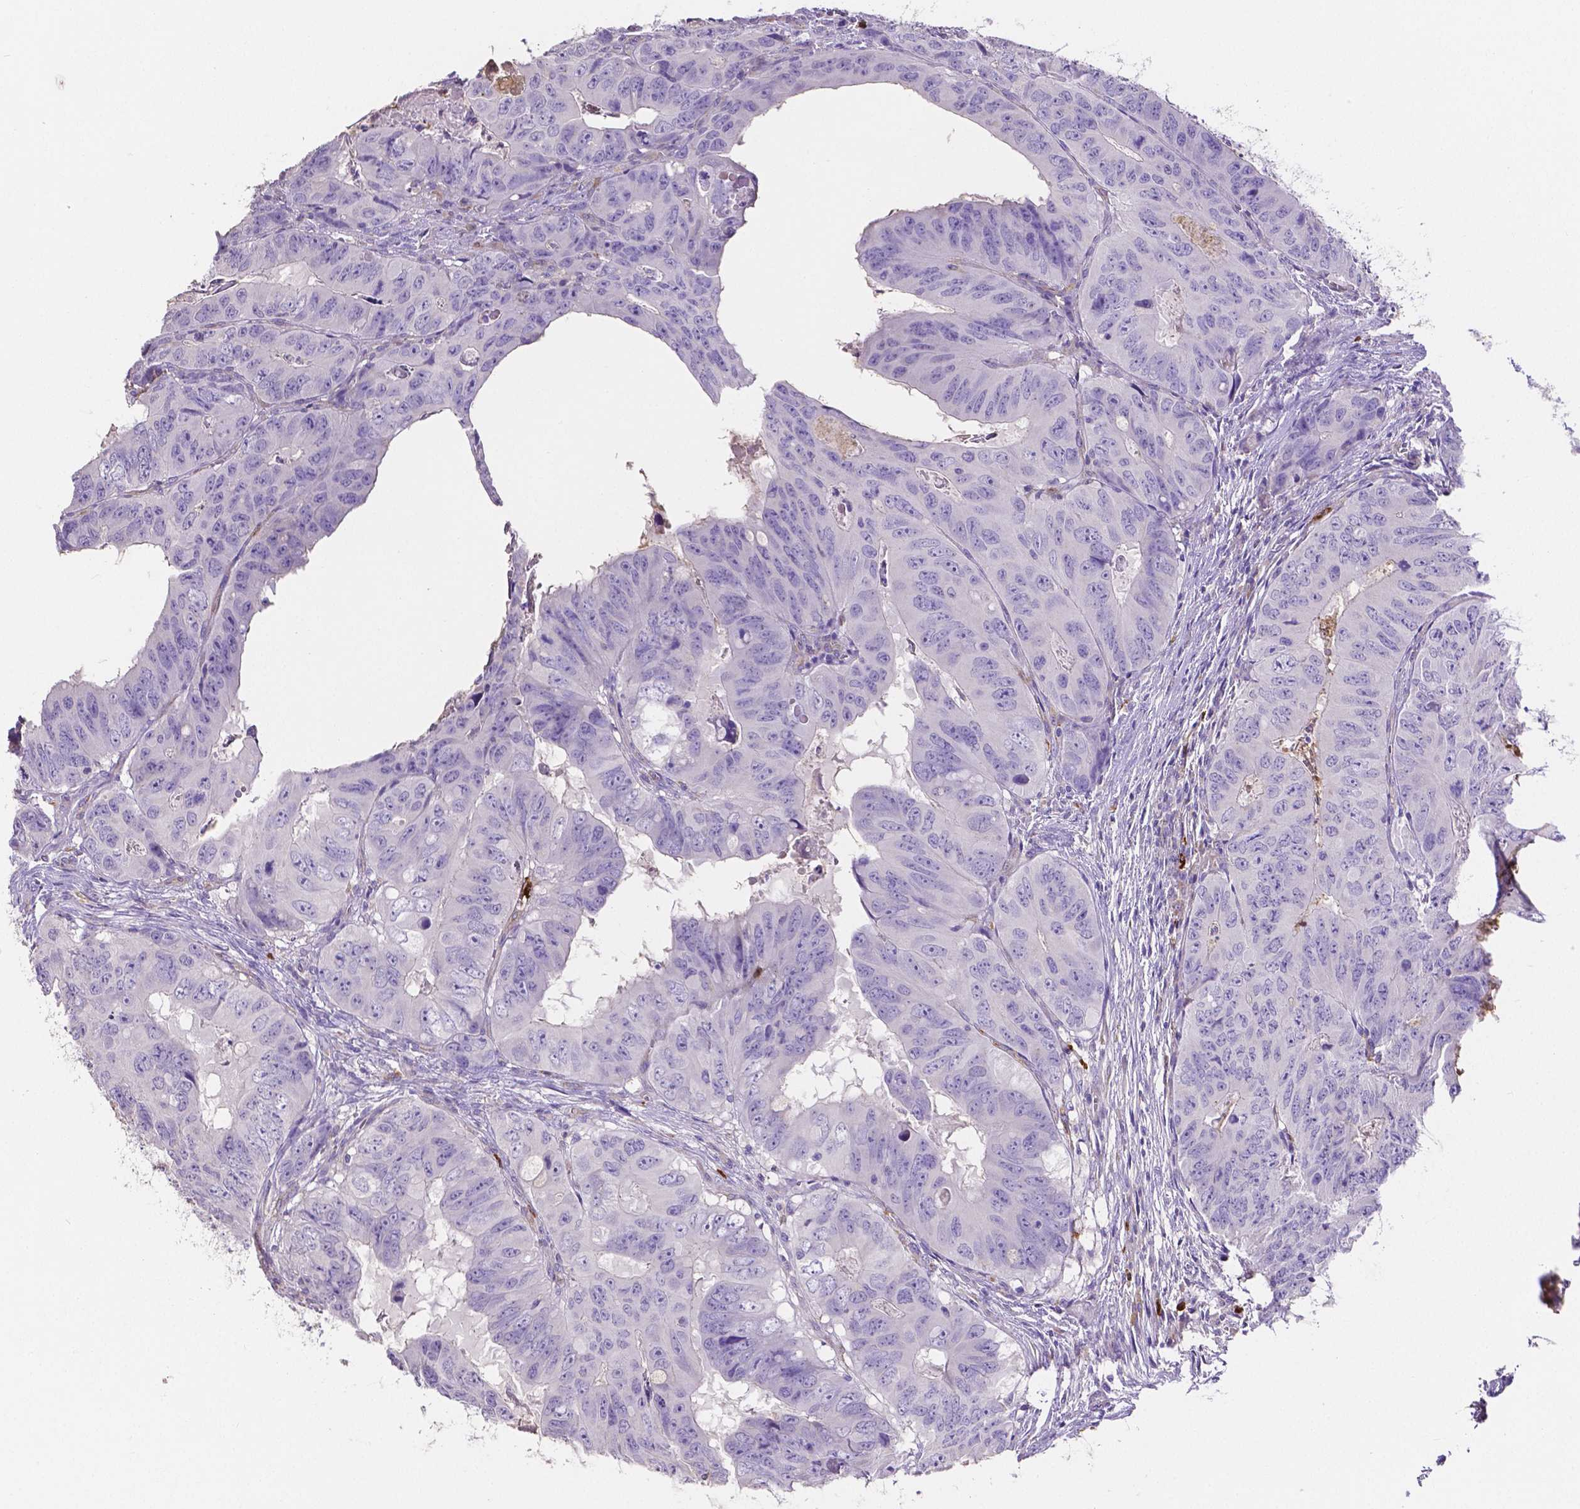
{"staining": {"intensity": "negative", "quantity": "none", "location": "none"}, "tissue": "colorectal cancer", "cell_type": "Tumor cells", "image_type": "cancer", "snomed": [{"axis": "morphology", "description": "Adenocarcinoma, NOS"}, {"axis": "topography", "description": "Colon"}], "caption": "High power microscopy histopathology image of an immunohistochemistry photomicrograph of colorectal cancer (adenocarcinoma), revealing no significant positivity in tumor cells.", "gene": "MMP9", "patient": {"sex": "male", "age": 79}}